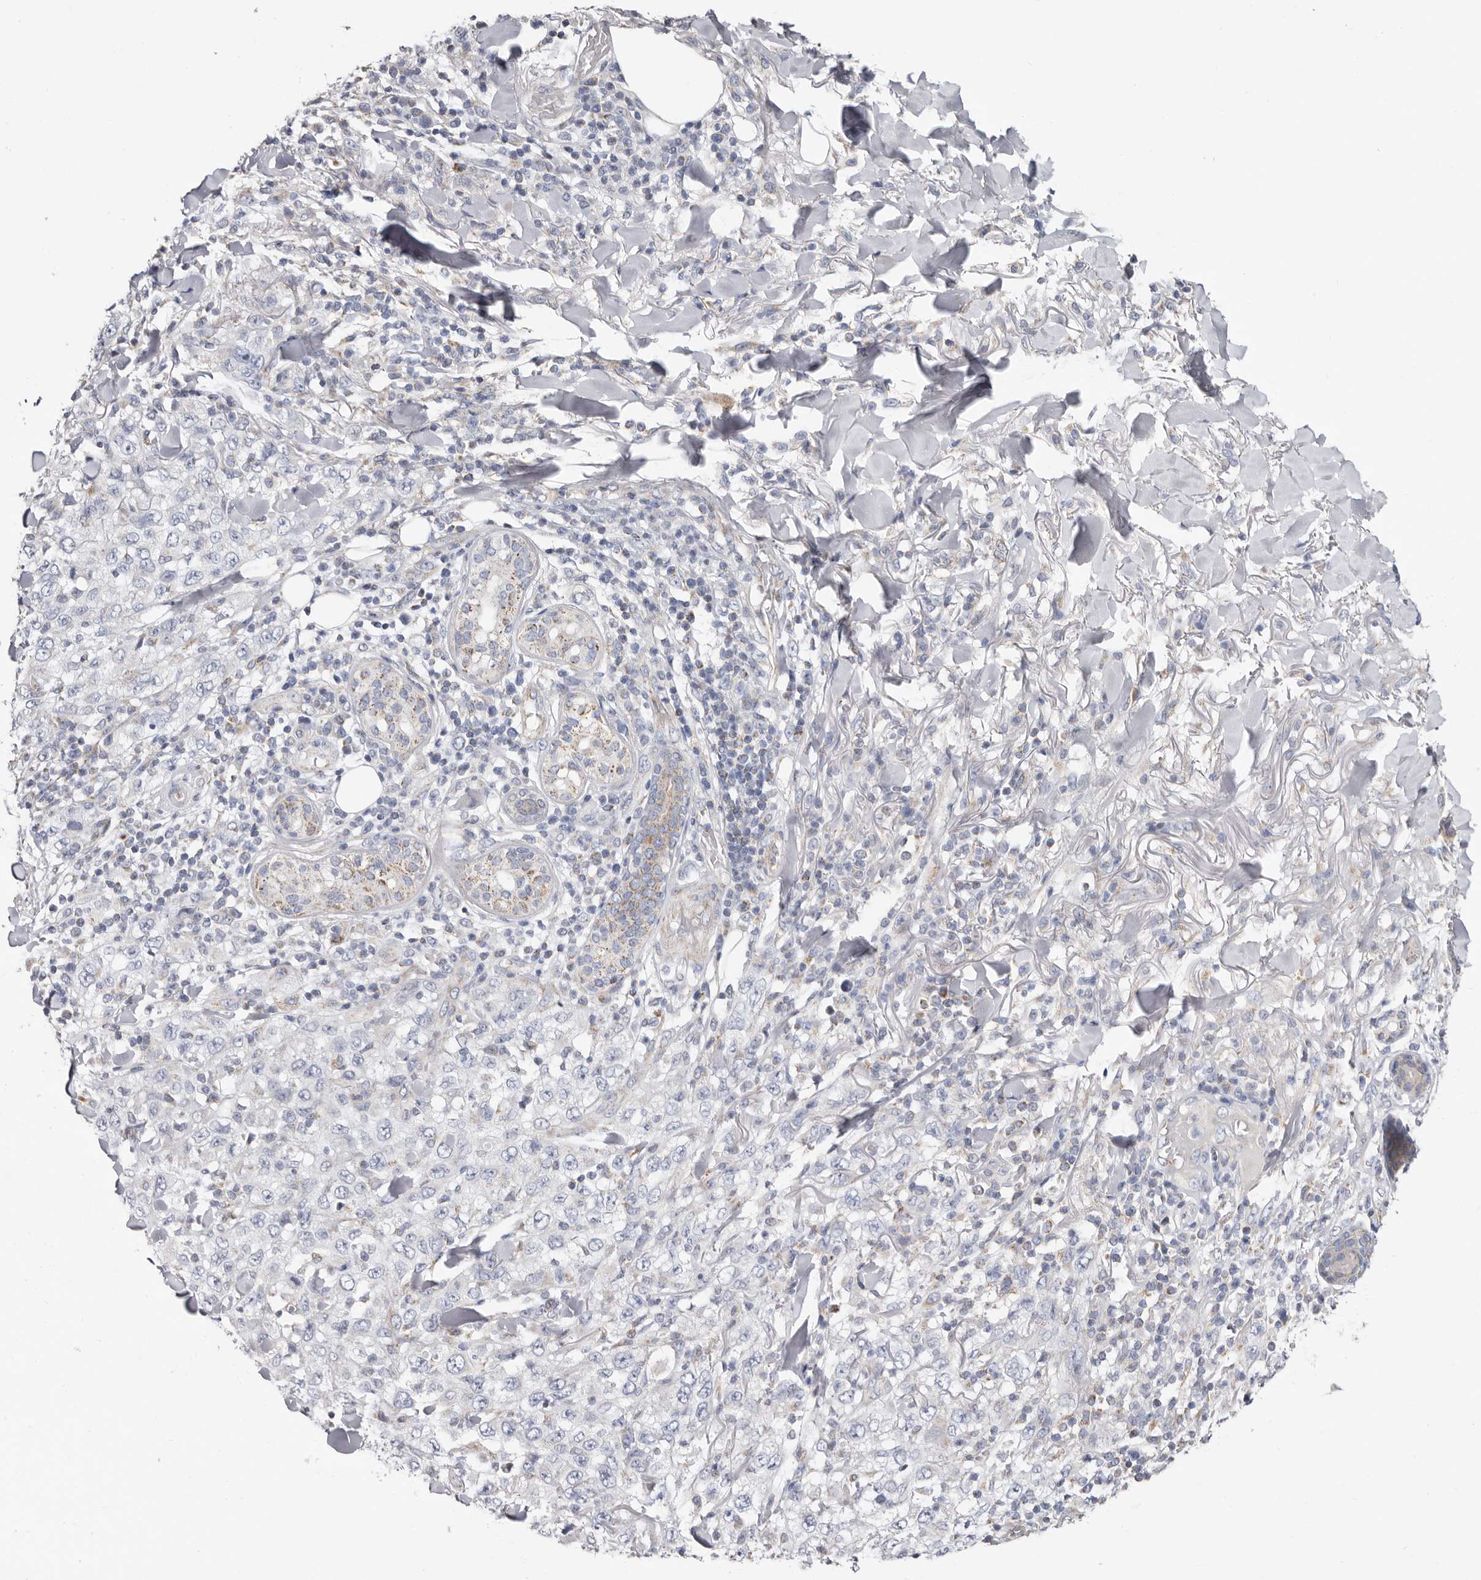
{"staining": {"intensity": "weak", "quantity": "<25%", "location": "cytoplasmic/membranous"}, "tissue": "skin cancer", "cell_type": "Tumor cells", "image_type": "cancer", "snomed": [{"axis": "morphology", "description": "Squamous cell carcinoma, NOS"}, {"axis": "topography", "description": "Skin"}], "caption": "Skin cancer was stained to show a protein in brown. There is no significant staining in tumor cells.", "gene": "RSPO2", "patient": {"sex": "female", "age": 88}}